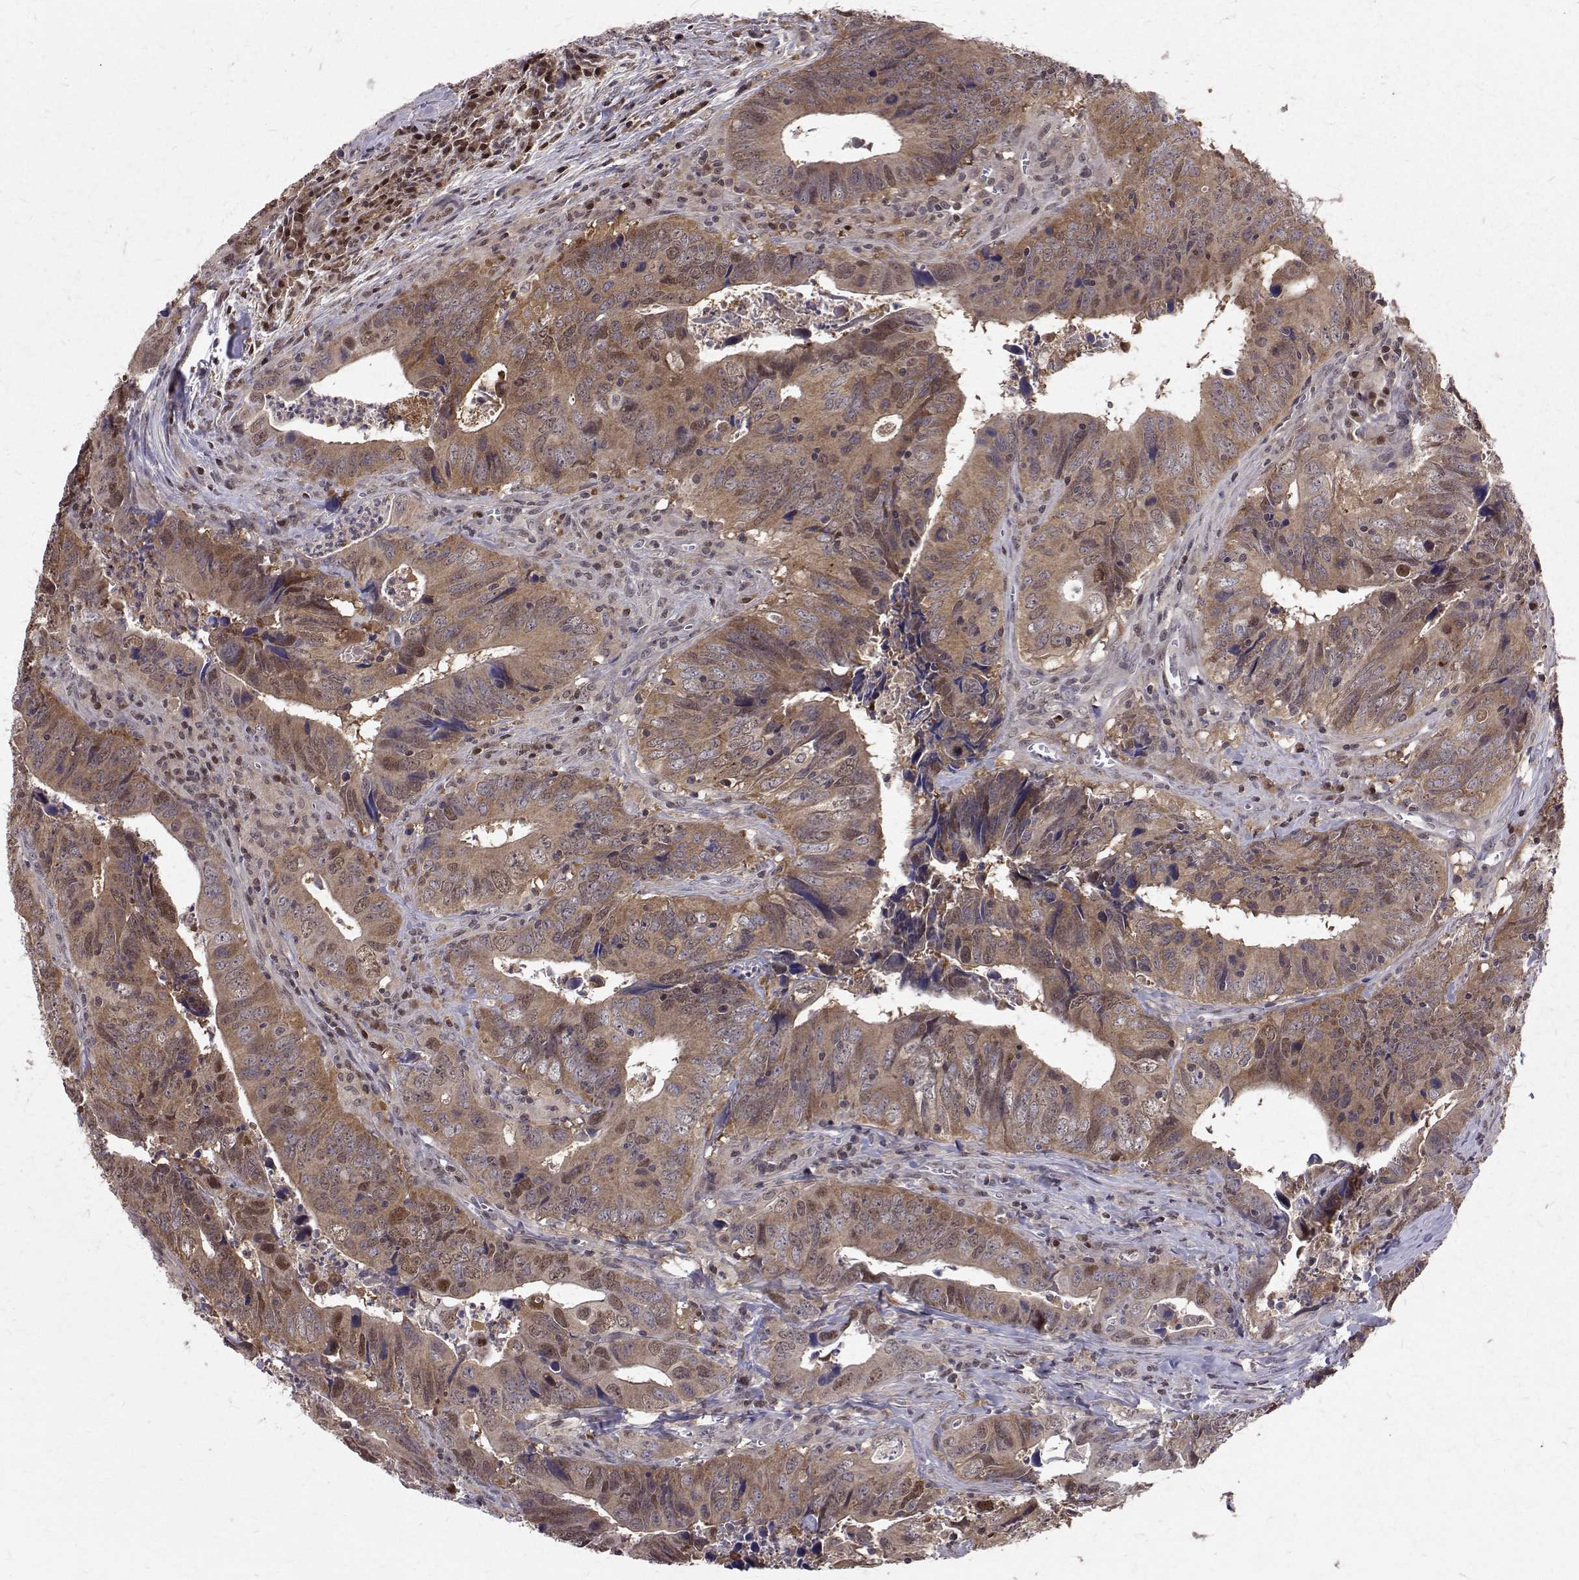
{"staining": {"intensity": "weak", "quantity": ">75%", "location": "cytoplasmic/membranous,nuclear"}, "tissue": "colorectal cancer", "cell_type": "Tumor cells", "image_type": "cancer", "snomed": [{"axis": "morphology", "description": "Adenocarcinoma, NOS"}, {"axis": "topography", "description": "Colon"}], "caption": "Immunohistochemistry micrograph of neoplastic tissue: adenocarcinoma (colorectal) stained using immunohistochemistry (IHC) demonstrates low levels of weak protein expression localized specifically in the cytoplasmic/membranous and nuclear of tumor cells, appearing as a cytoplasmic/membranous and nuclear brown color.", "gene": "NIF3L1", "patient": {"sex": "female", "age": 82}}